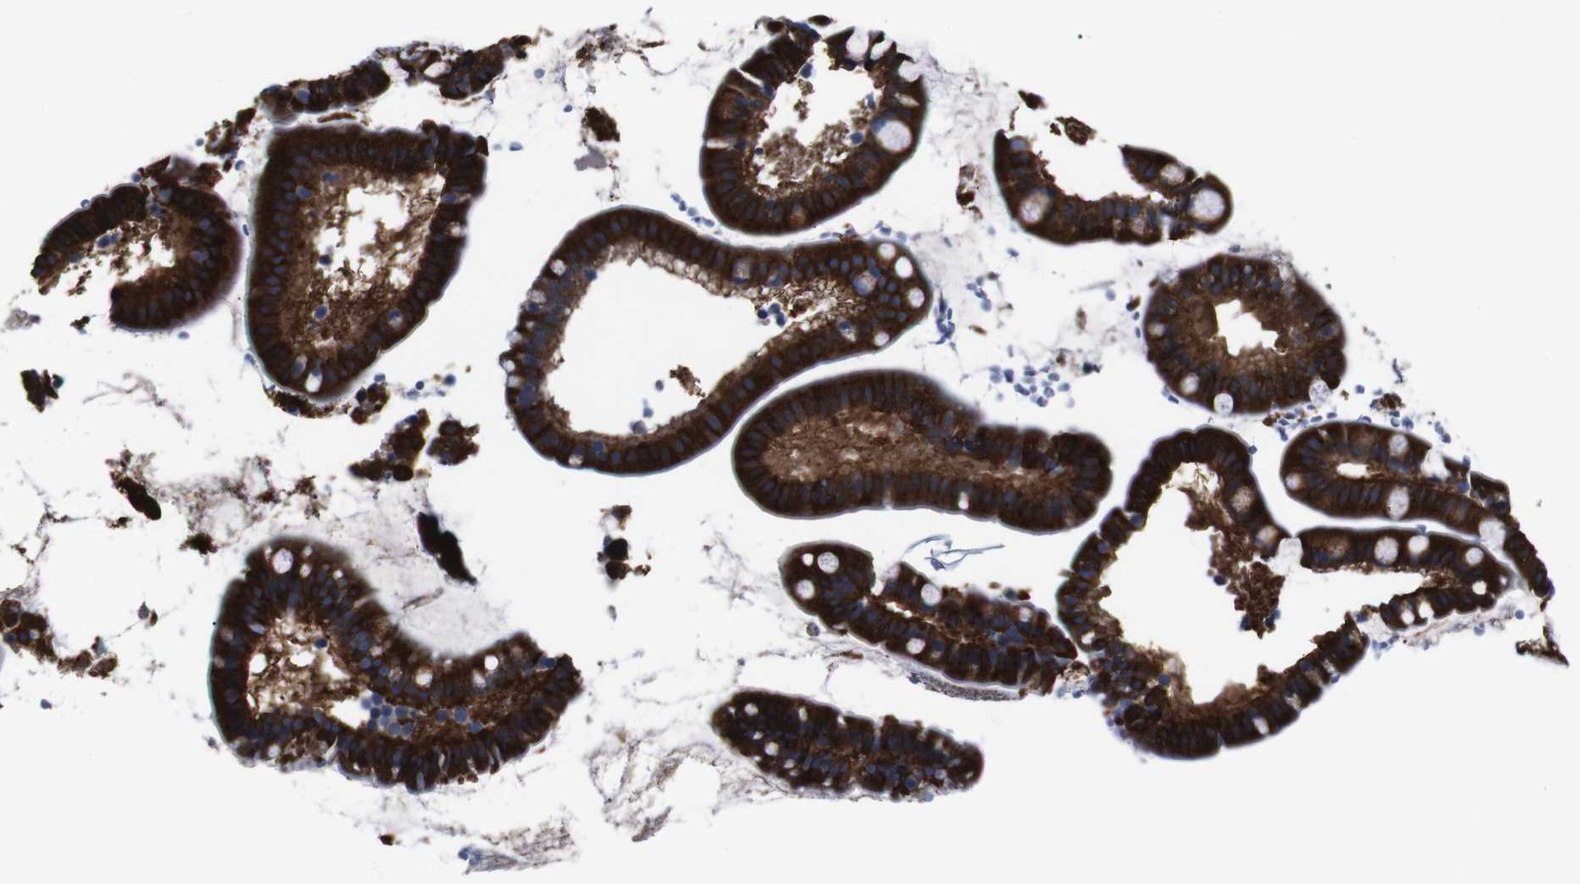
{"staining": {"intensity": "strong", "quantity": ">75%", "location": "cytoplasmic/membranous"}, "tissue": "small intestine", "cell_type": "Glandular cells", "image_type": "normal", "snomed": [{"axis": "morphology", "description": "Normal tissue, NOS"}, {"axis": "topography", "description": "Small intestine"}], "caption": "Approximately >75% of glandular cells in normal small intestine exhibit strong cytoplasmic/membranous protein staining as visualized by brown immunohistochemical staining.", "gene": "SEMA4B", "patient": {"sex": "female", "age": 84}}